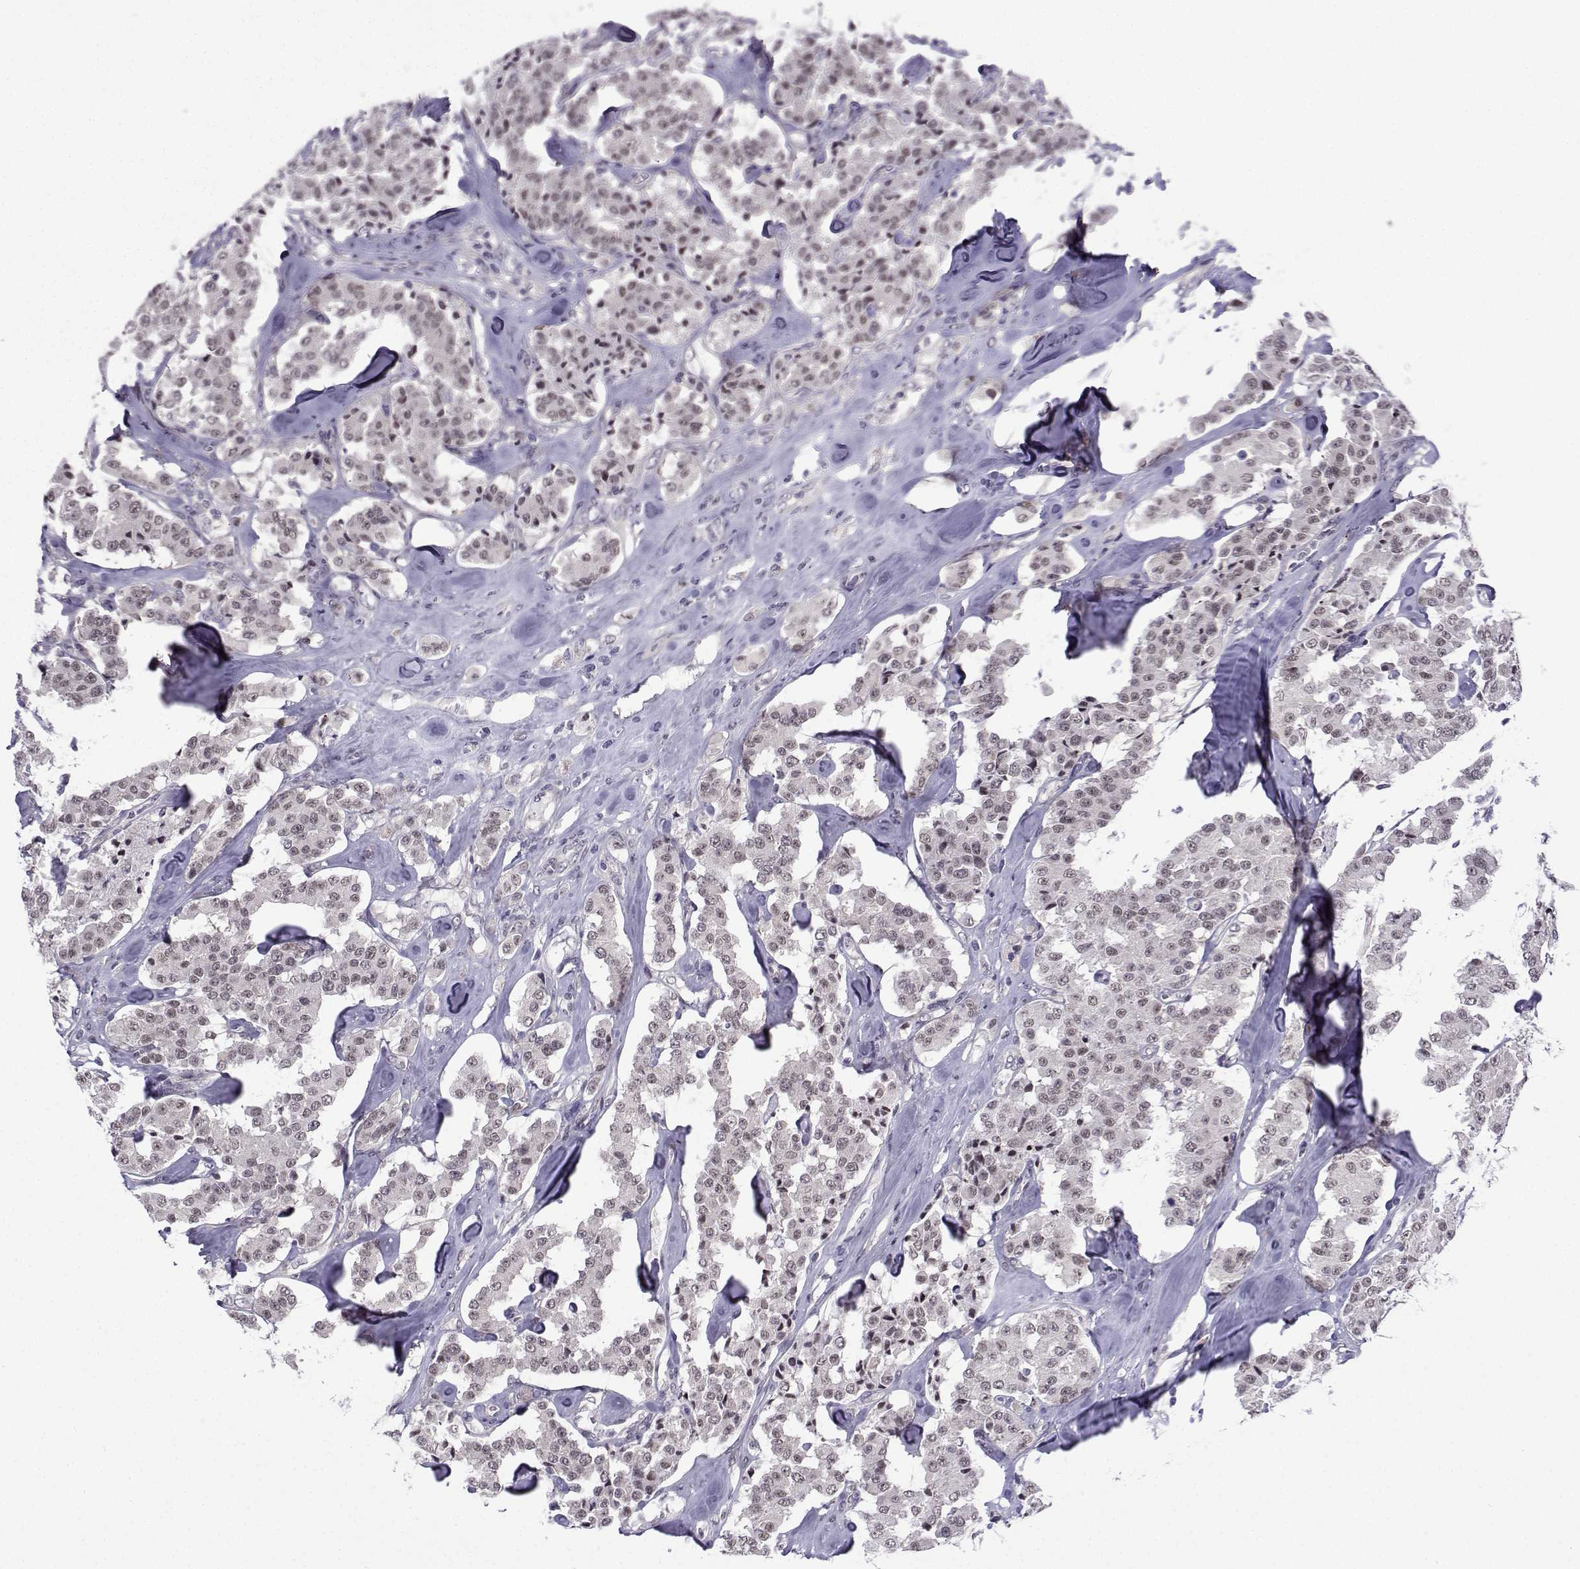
{"staining": {"intensity": "negative", "quantity": "none", "location": "none"}, "tissue": "carcinoid", "cell_type": "Tumor cells", "image_type": "cancer", "snomed": [{"axis": "morphology", "description": "Carcinoid, malignant, NOS"}, {"axis": "topography", "description": "Pancreas"}], "caption": "A high-resolution micrograph shows immunohistochemistry (IHC) staining of carcinoid (malignant), which shows no significant expression in tumor cells. Nuclei are stained in blue.", "gene": "FGF3", "patient": {"sex": "male", "age": 41}}